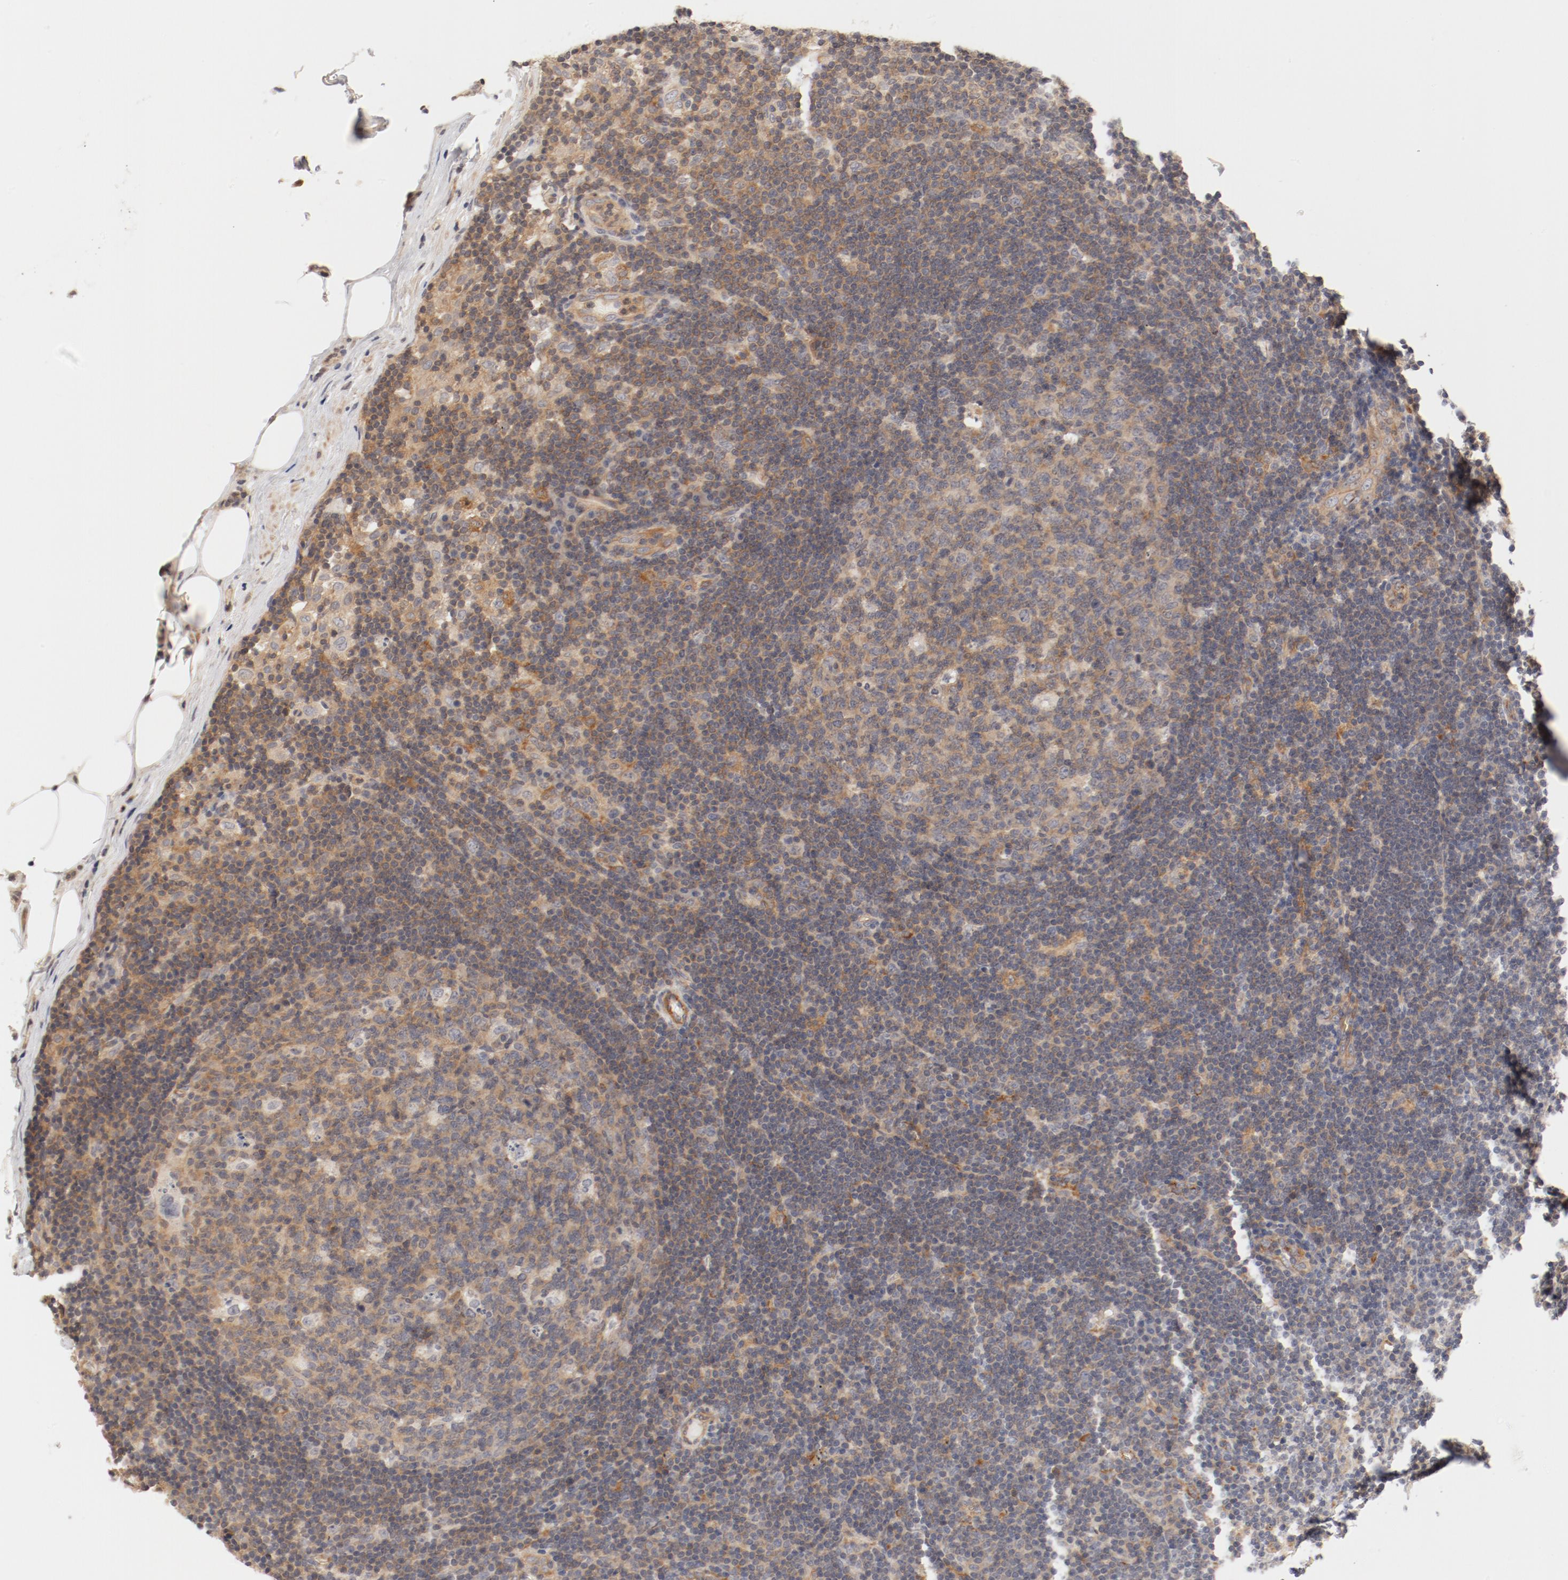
{"staining": {"intensity": "moderate", "quantity": ">75%", "location": "cytoplasmic/membranous"}, "tissue": "lymph node", "cell_type": "Germinal center cells", "image_type": "normal", "snomed": [{"axis": "morphology", "description": "Normal tissue, NOS"}, {"axis": "morphology", "description": "Squamous cell carcinoma, metastatic, NOS"}, {"axis": "topography", "description": "Lymph node"}], "caption": "Protein staining shows moderate cytoplasmic/membranous staining in approximately >75% of germinal center cells in normal lymph node.", "gene": "ZNF267", "patient": {"sex": "female", "age": 53}}